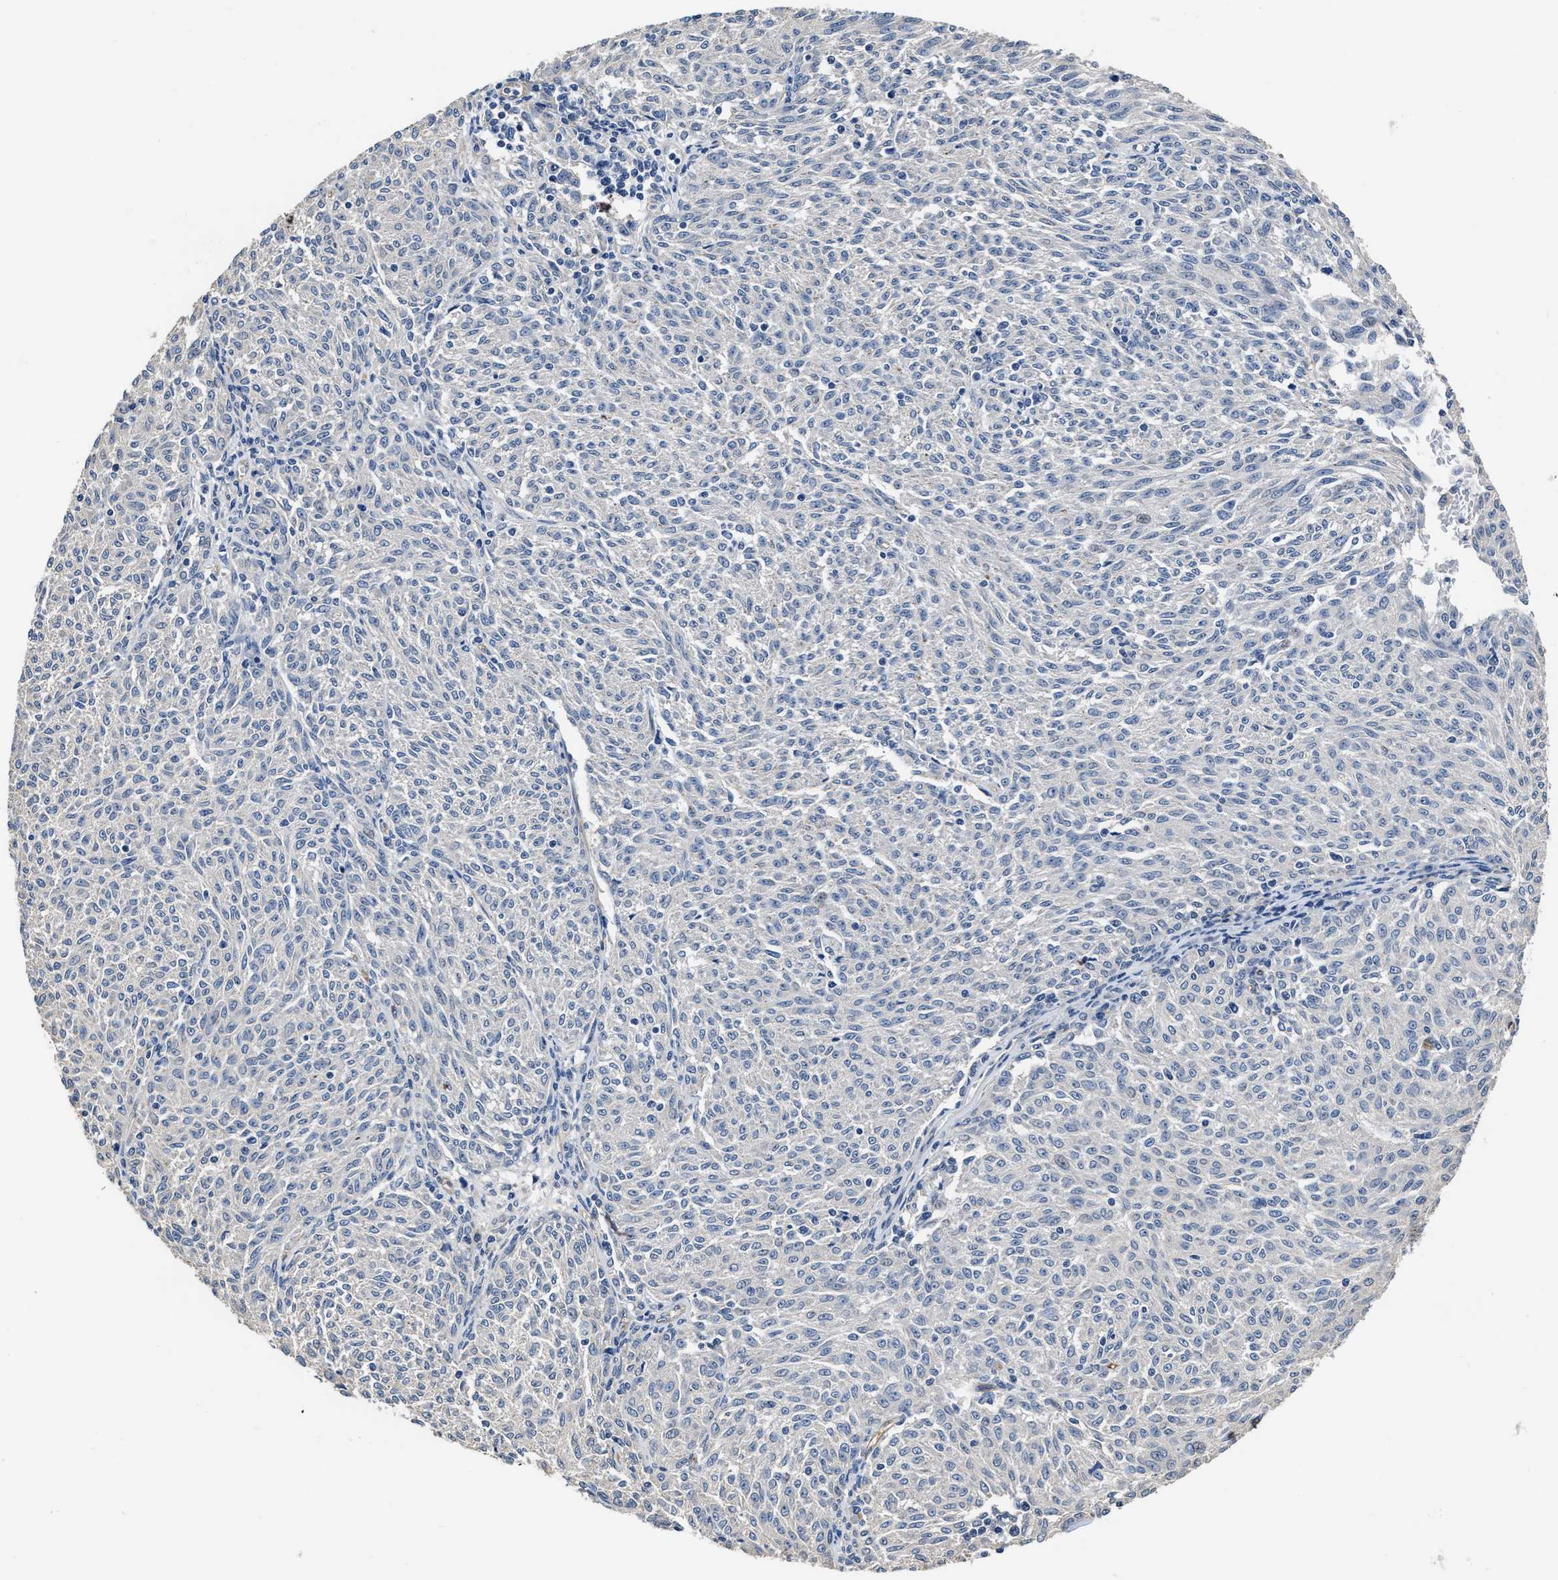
{"staining": {"intensity": "negative", "quantity": "none", "location": "none"}, "tissue": "melanoma", "cell_type": "Tumor cells", "image_type": "cancer", "snomed": [{"axis": "morphology", "description": "Malignant melanoma, NOS"}, {"axis": "topography", "description": "Skin"}], "caption": "Tumor cells show no significant protein expression in malignant melanoma.", "gene": "C22orf42", "patient": {"sex": "female", "age": 72}}